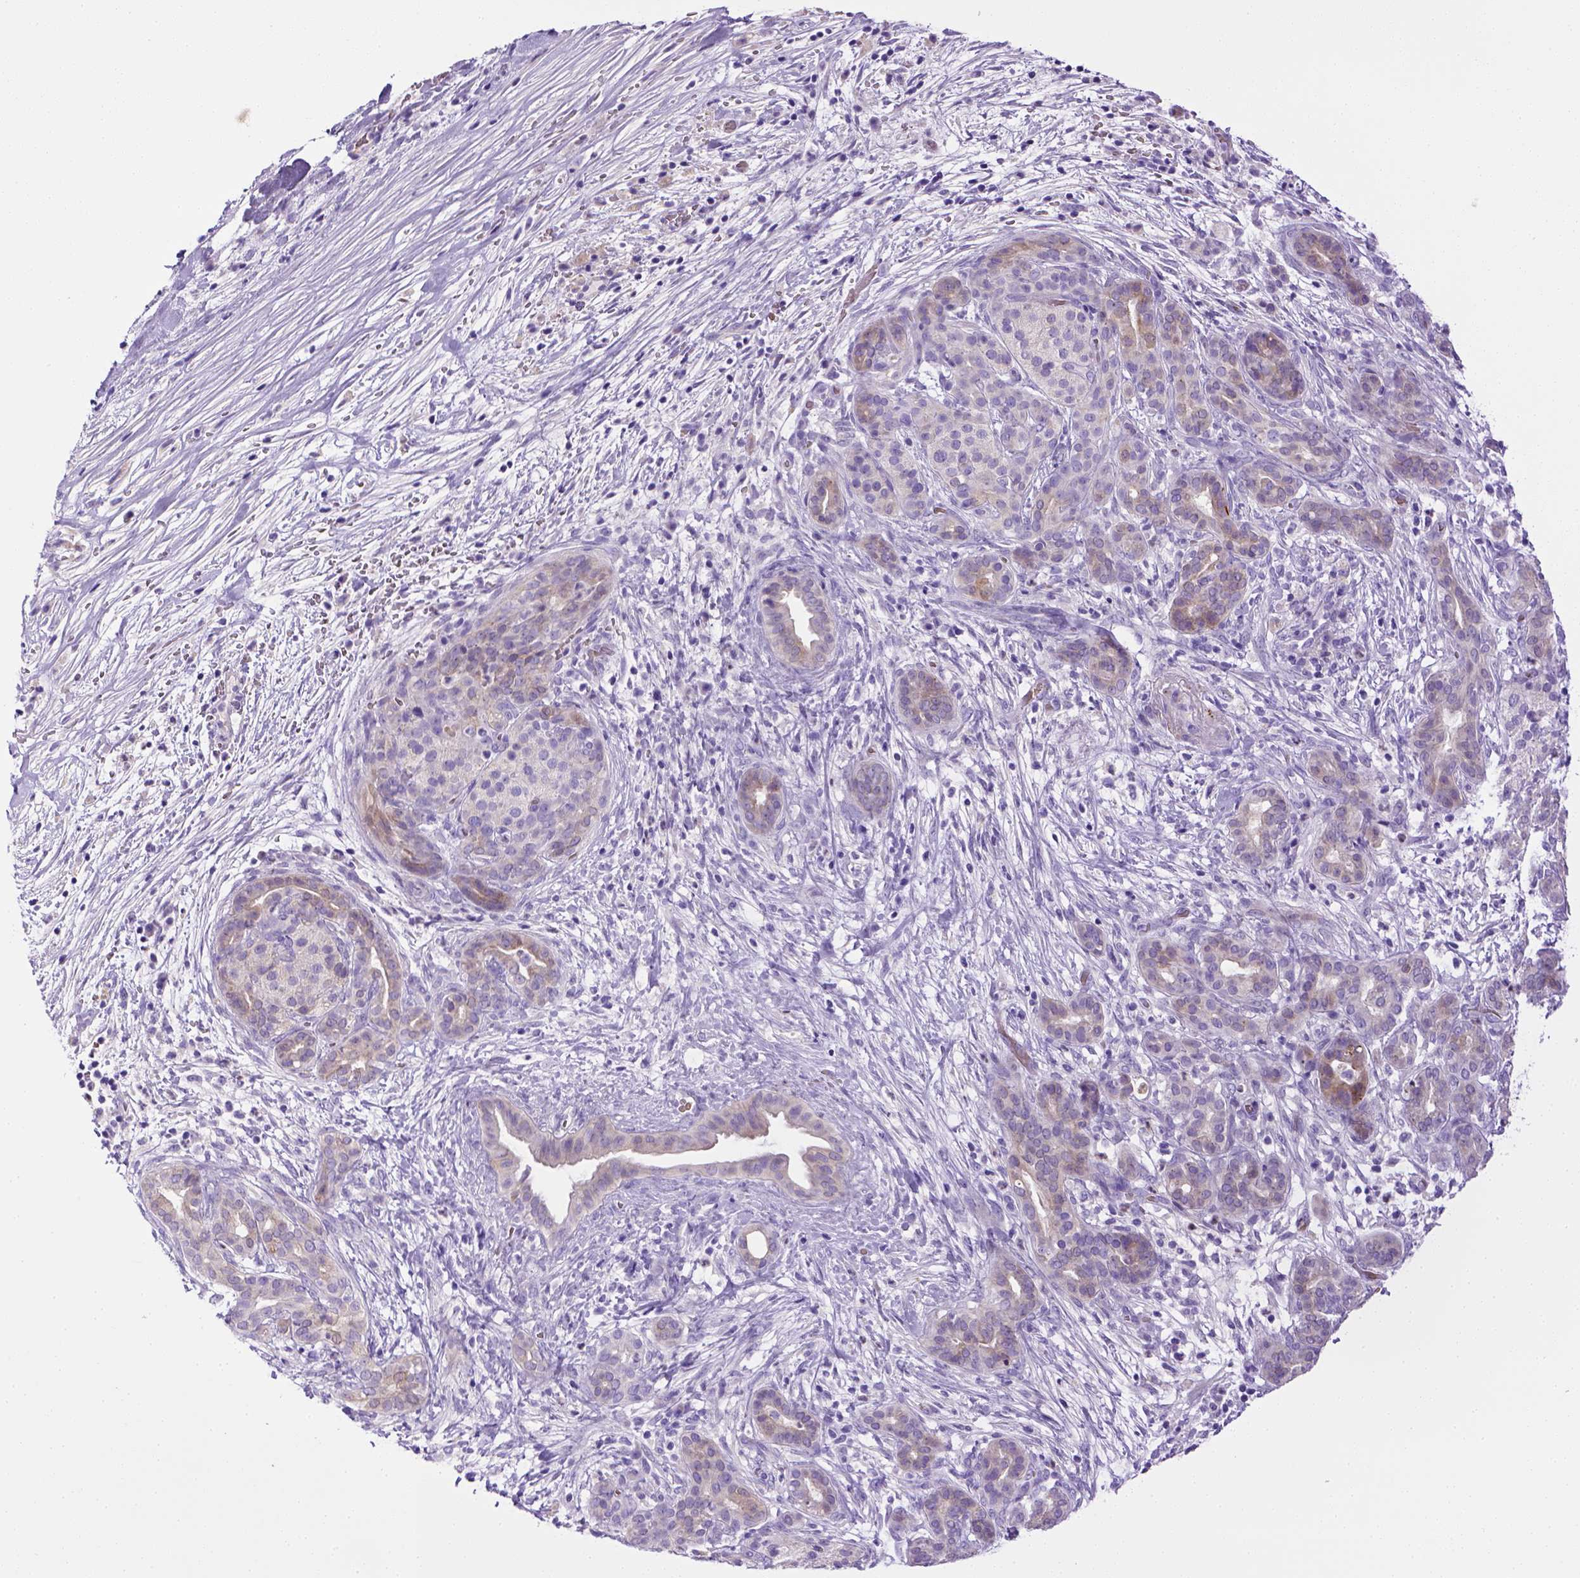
{"staining": {"intensity": "negative", "quantity": "none", "location": "none"}, "tissue": "pancreatic cancer", "cell_type": "Tumor cells", "image_type": "cancer", "snomed": [{"axis": "morphology", "description": "Adenocarcinoma, NOS"}, {"axis": "topography", "description": "Pancreas"}], "caption": "DAB immunohistochemical staining of pancreatic cancer (adenocarcinoma) demonstrates no significant expression in tumor cells.", "gene": "BAAT", "patient": {"sex": "male", "age": 44}}